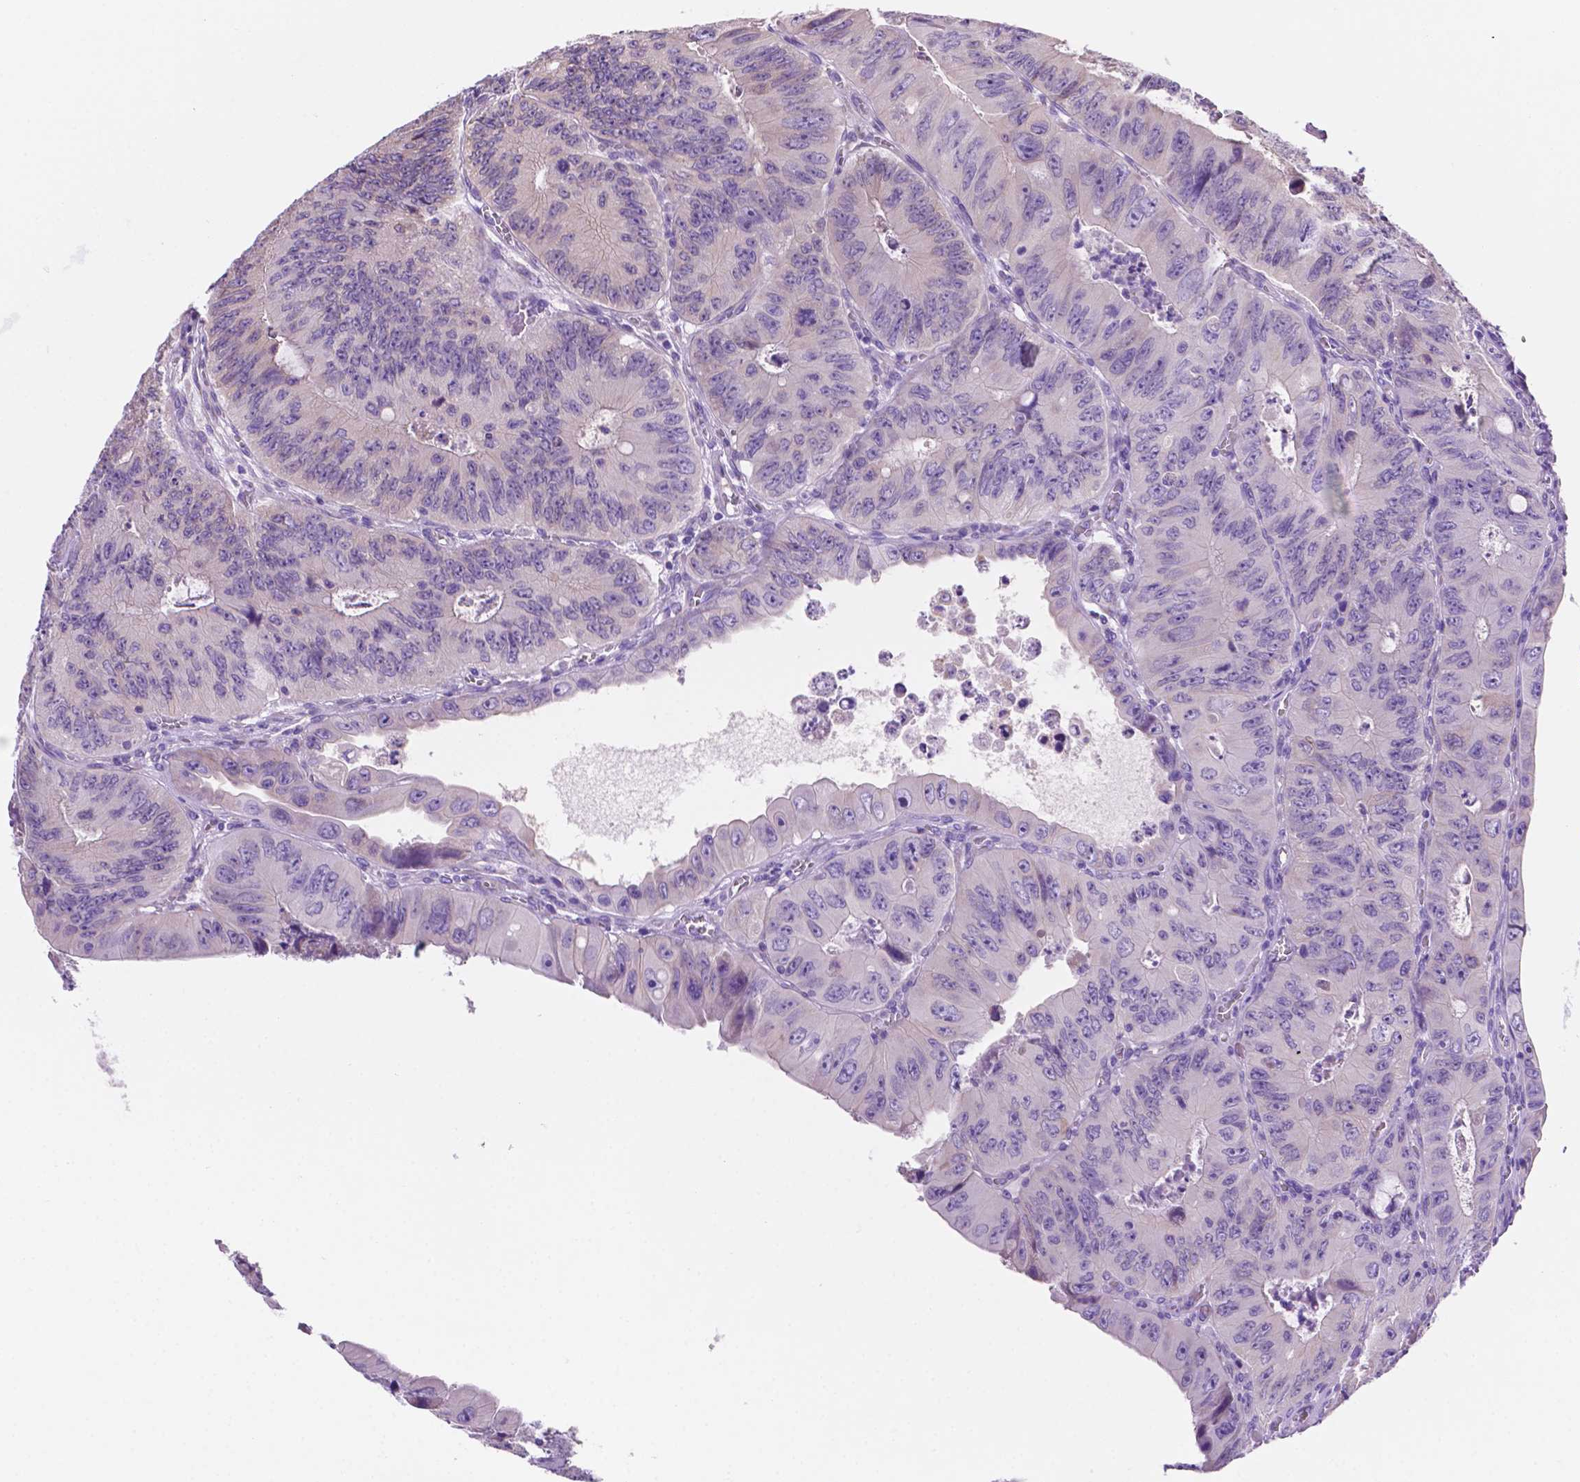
{"staining": {"intensity": "negative", "quantity": "none", "location": "none"}, "tissue": "colorectal cancer", "cell_type": "Tumor cells", "image_type": "cancer", "snomed": [{"axis": "morphology", "description": "Adenocarcinoma, NOS"}, {"axis": "topography", "description": "Colon"}], "caption": "This is an IHC micrograph of human colorectal cancer (adenocarcinoma). There is no positivity in tumor cells.", "gene": "CEACAM7", "patient": {"sex": "female", "age": 84}}